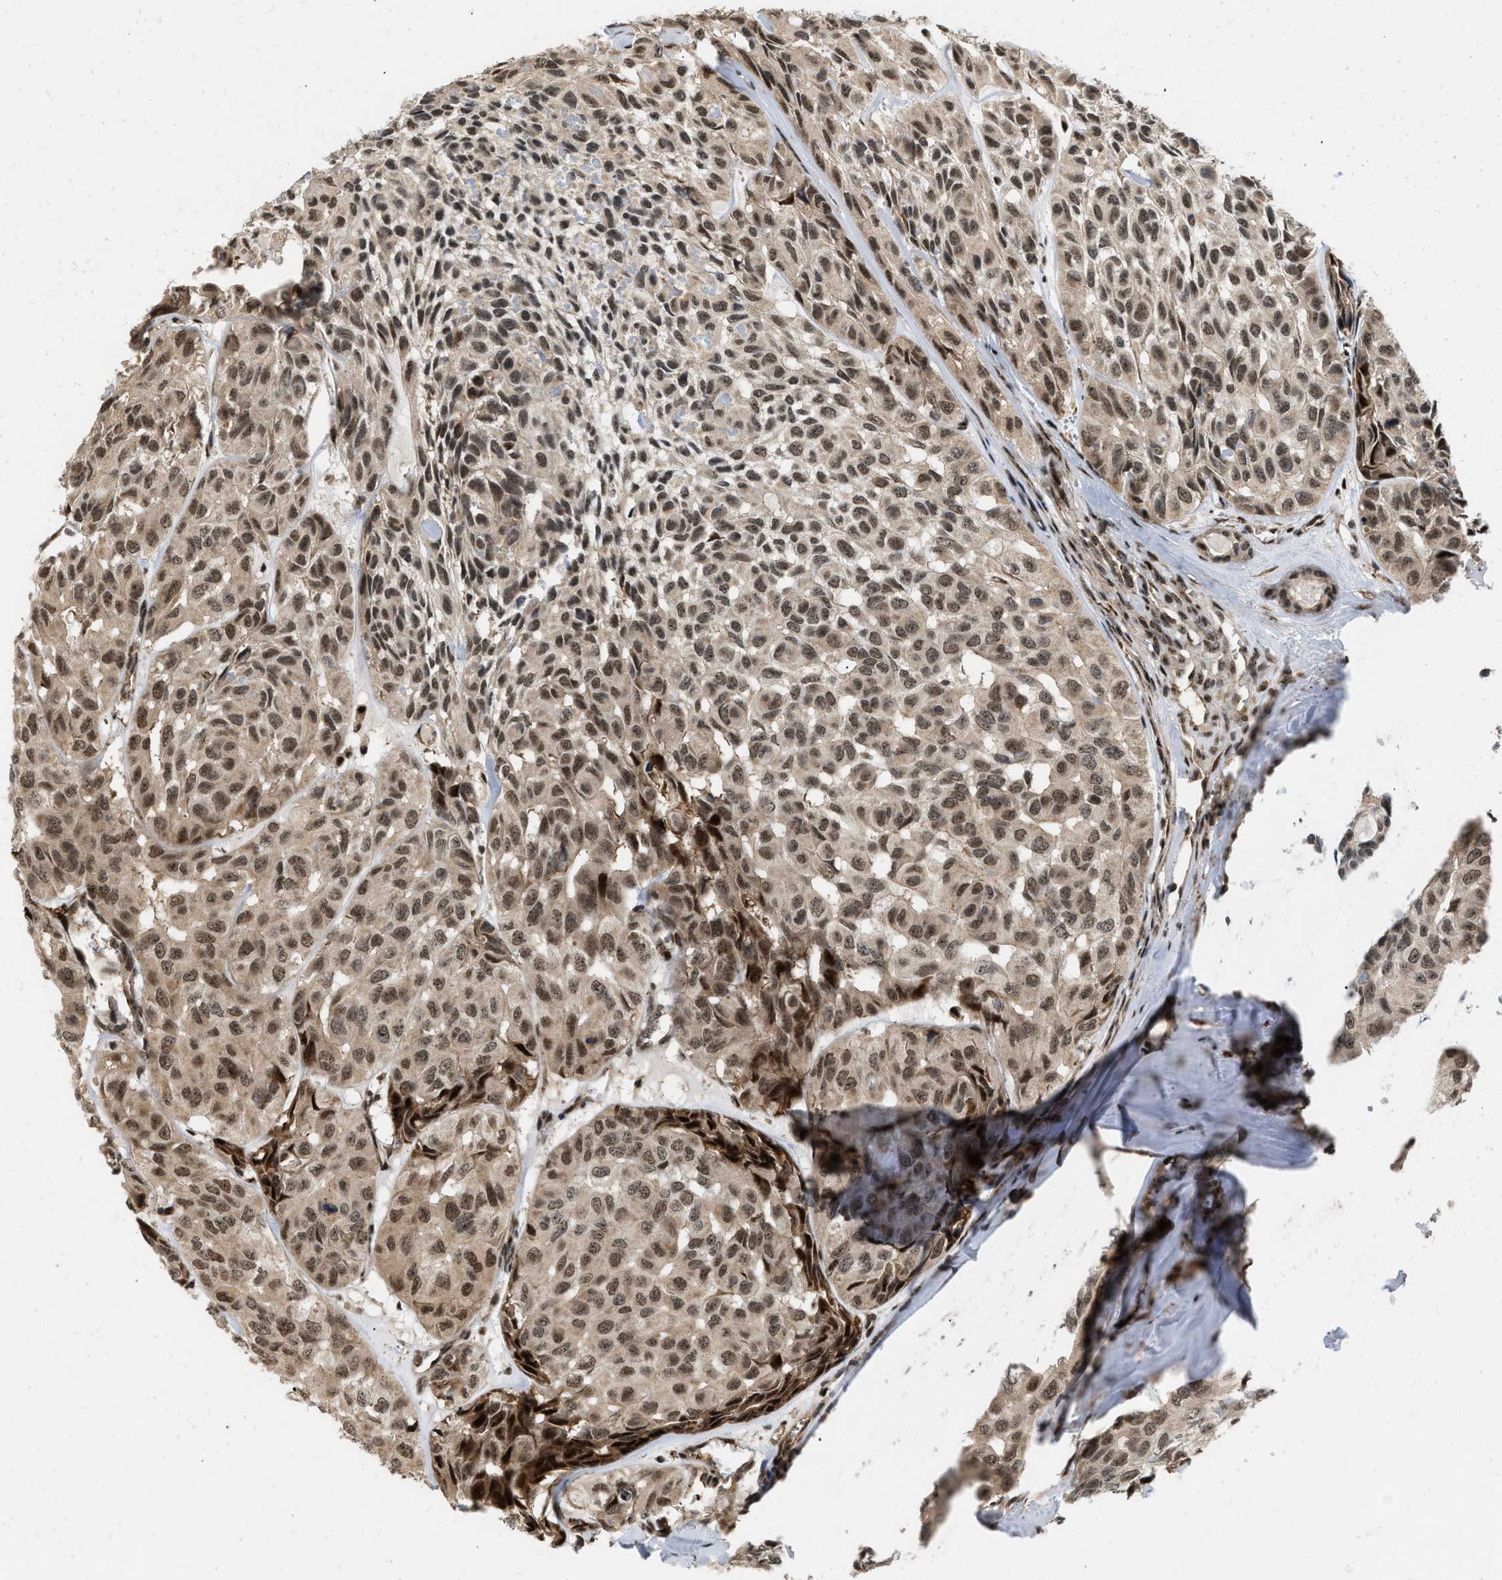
{"staining": {"intensity": "moderate", "quantity": ">75%", "location": "nuclear"}, "tissue": "head and neck cancer", "cell_type": "Tumor cells", "image_type": "cancer", "snomed": [{"axis": "morphology", "description": "Adenocarcinoma, NOS"}, {"axis": "topography", "description": "Salivary gland, NOS"}, {"axis": "topography", "description": "Head-Neck"}], "caption": "Immunohistochemistry (DAB (3,3'-diaminobenzidine)) staining of human head and neck cancer shows moderate nuclear protein expression in about >75% of tumor cells.", "gene": "ANKRD11", "patient": {"sex": "female", "age": 76}}